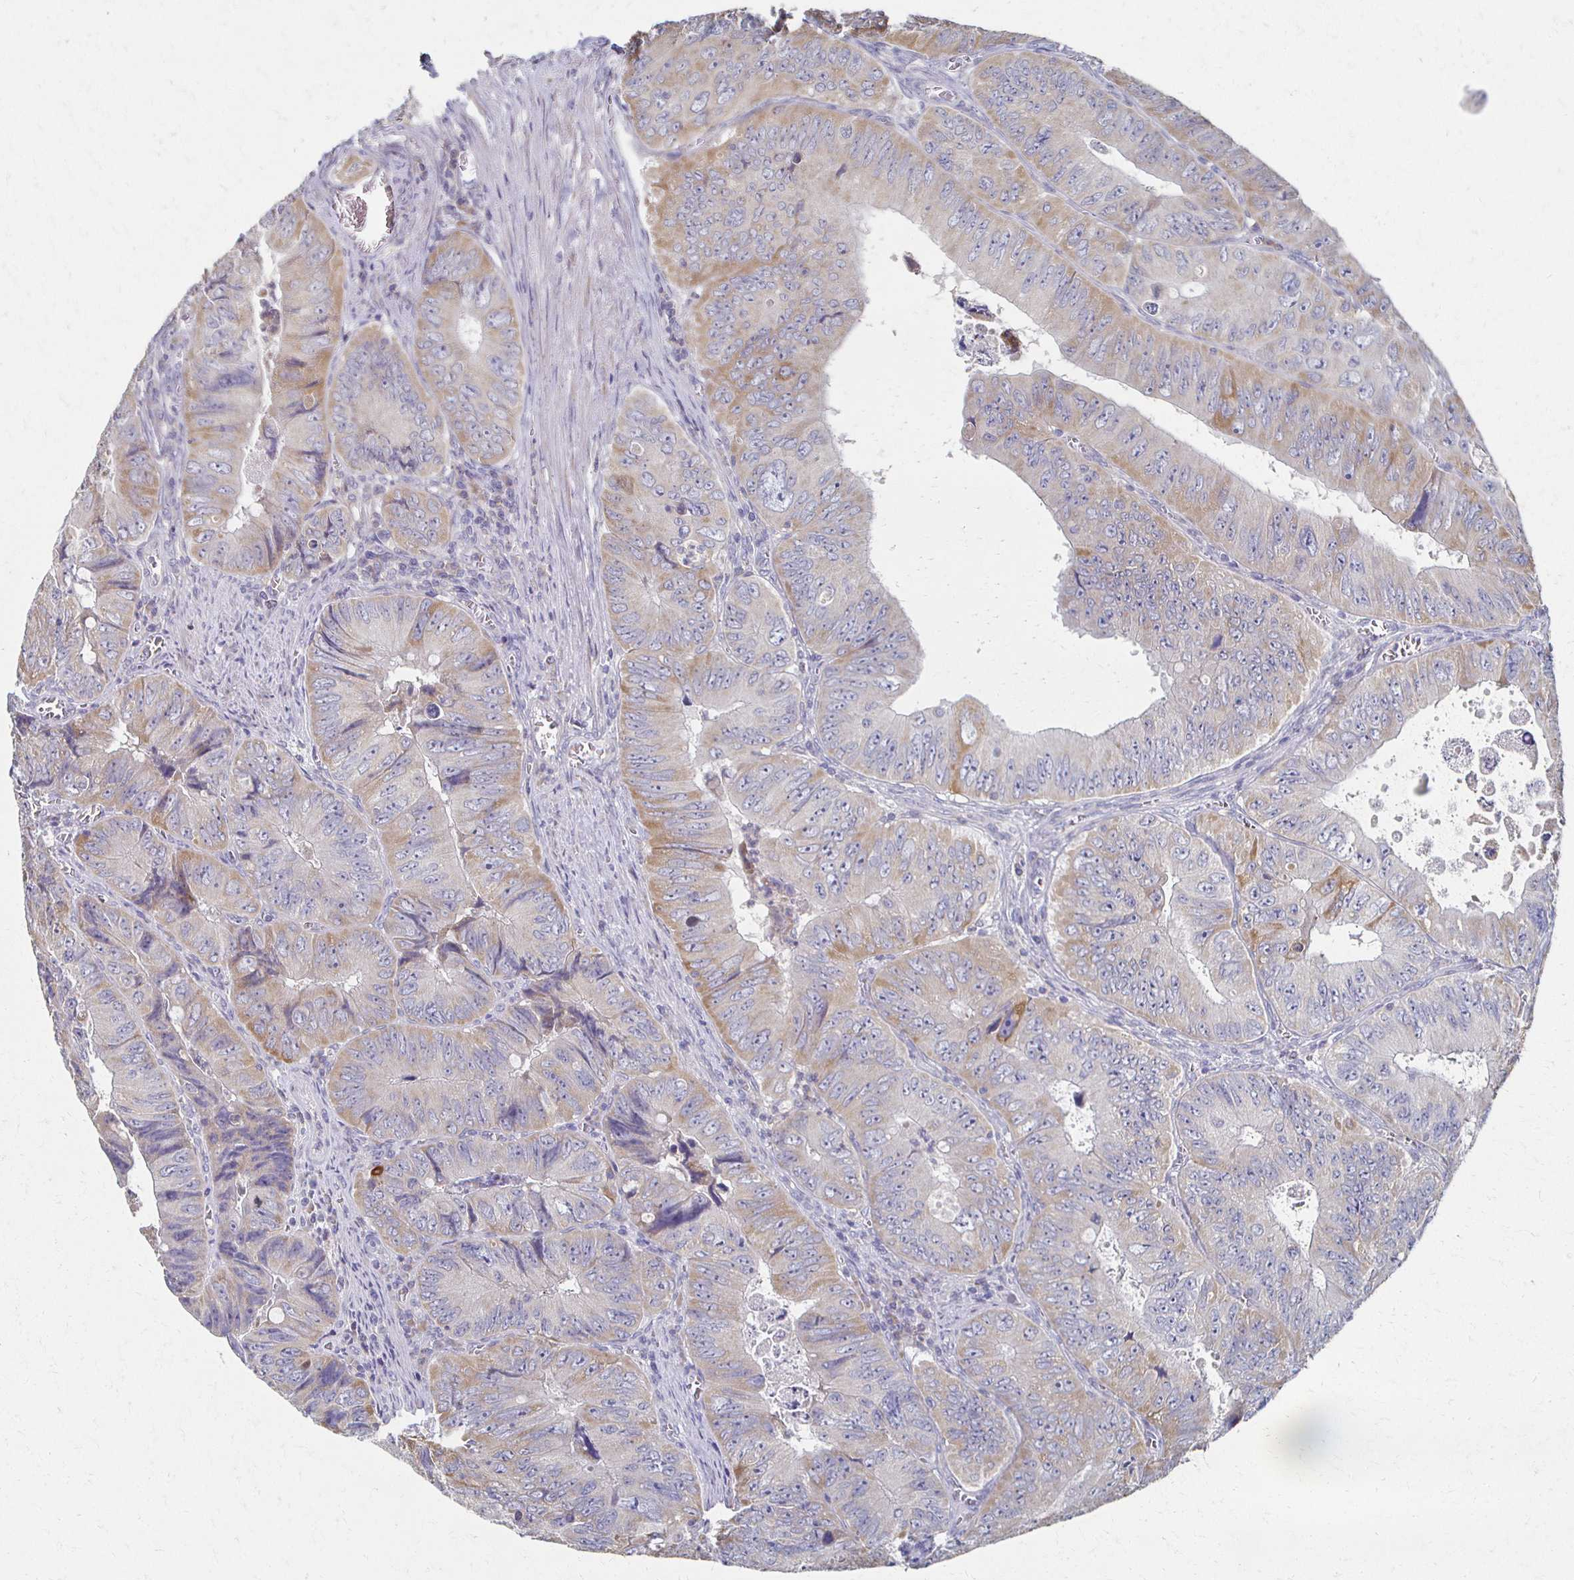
{"staining": {"intensity": "weak", "quantity": "25%-75%", "location": "cytoplasmic/membranous"}, "tissue": "colorectal cancer", "cell_type": "Tumor cells", "image_type": "cancer", "snomed": [{"axis": "morphology", "description": "Adenocarcinoma, NOS"}, {"axis": "topography", "description": "Colon"}], "caption": "Brown immunohistochemical staining in human colorectal adenocarcinoma exhibits weak cytoplasmic/membranous positivity in approximately 25%-75% of tumor cells.", "gene": "CX3CR1", "patient": {"sex": "female", "age": 84}}